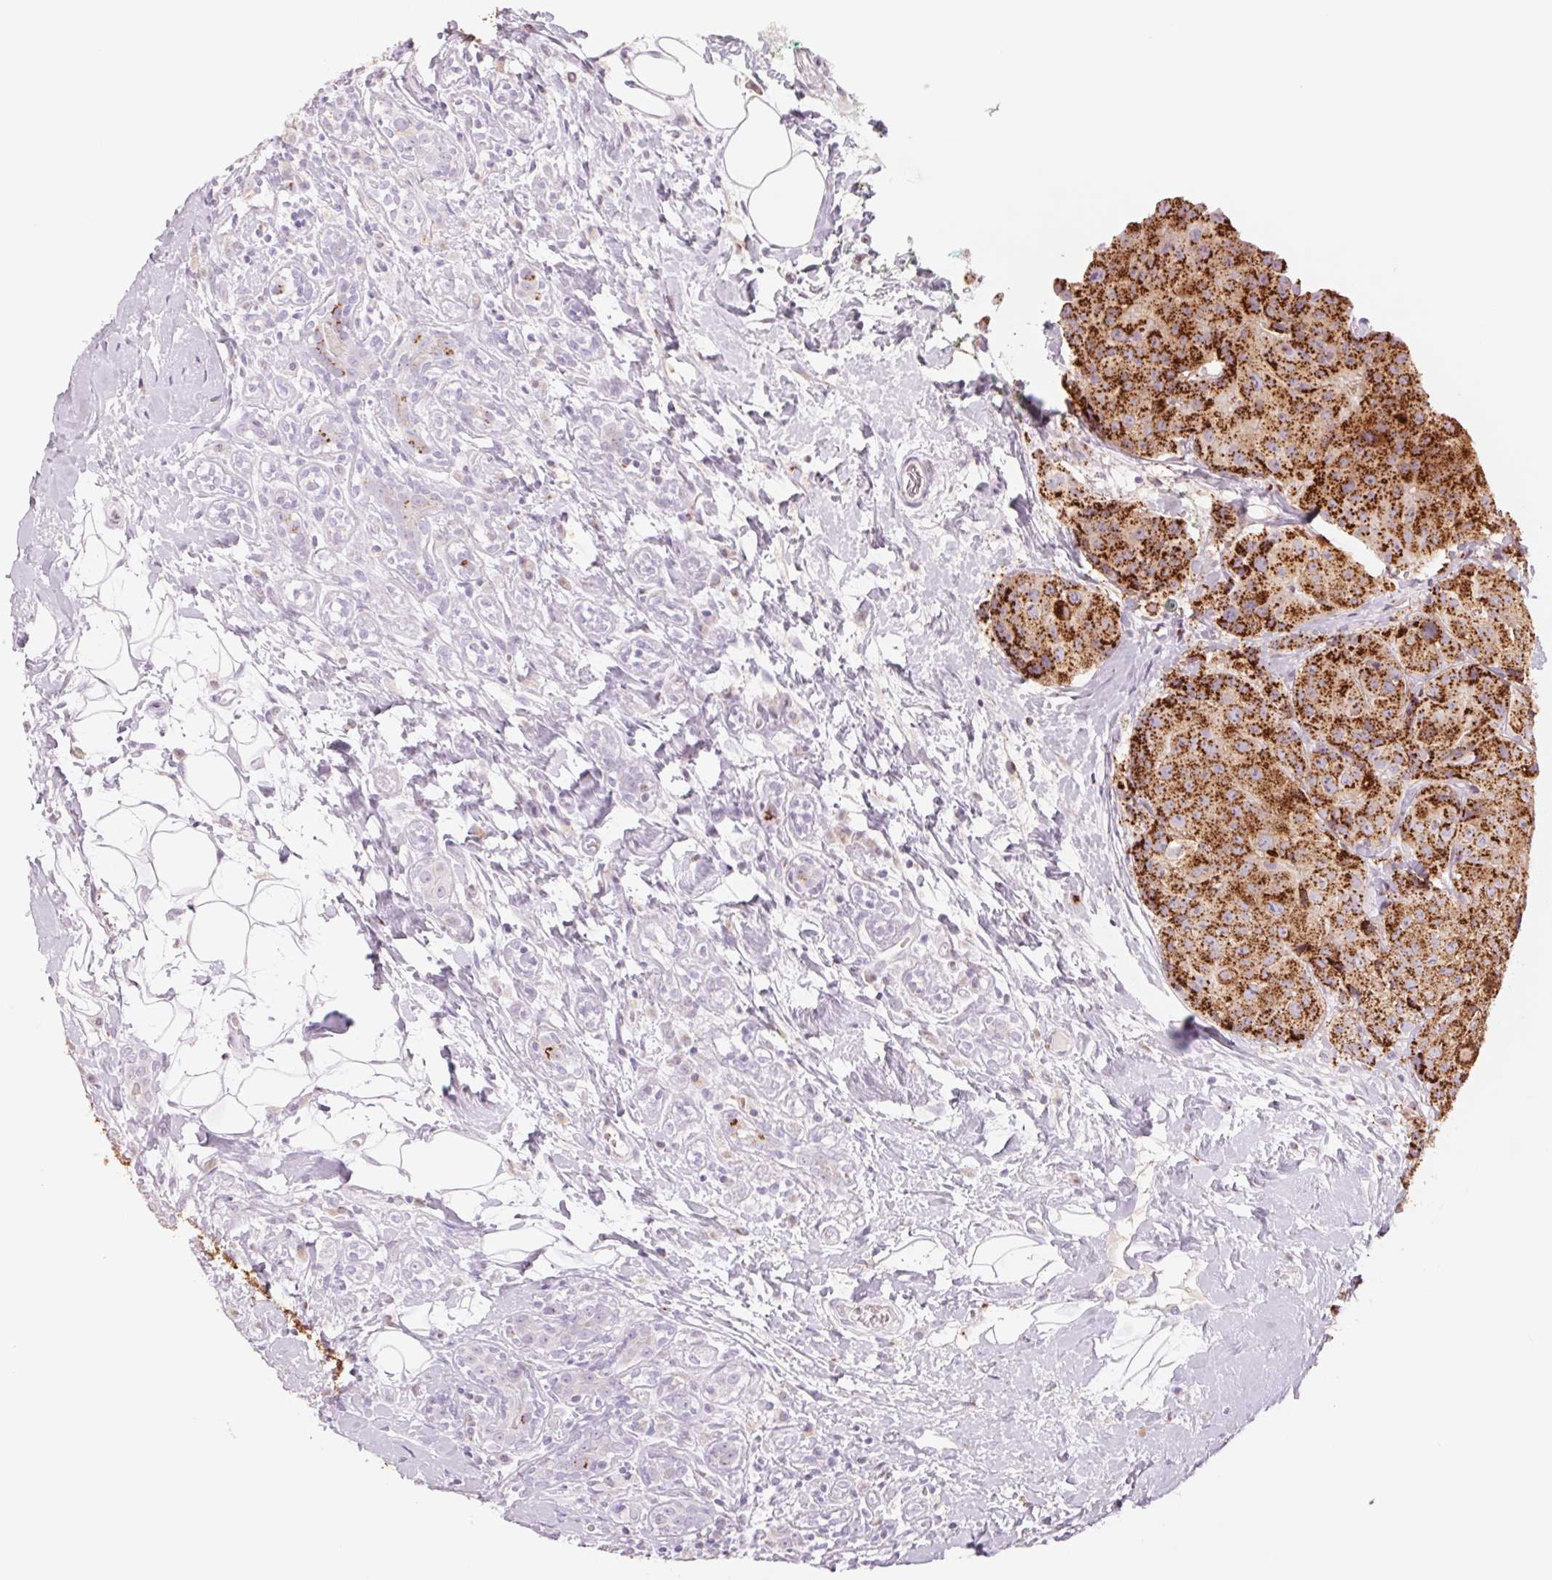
{"staining": {"intensity": "strong", "quantity": ">75%", "location": "cytoplasmic/membranous"}, "tissue": "breast cancer", "cell_type": "Tumor cells", "image_type": "cancer", "snomed": [{"axis": "morphology", "description": "Duct carcinoma"}, {"axis": "topography", "description": "Breast"}], "caption": "Breast infiltrating ductal carcinoma stained with a protein marker displays strong staining in tumor cells.", "gene": "GALNT7", "patient": {"sex": "female", "age": 43}}